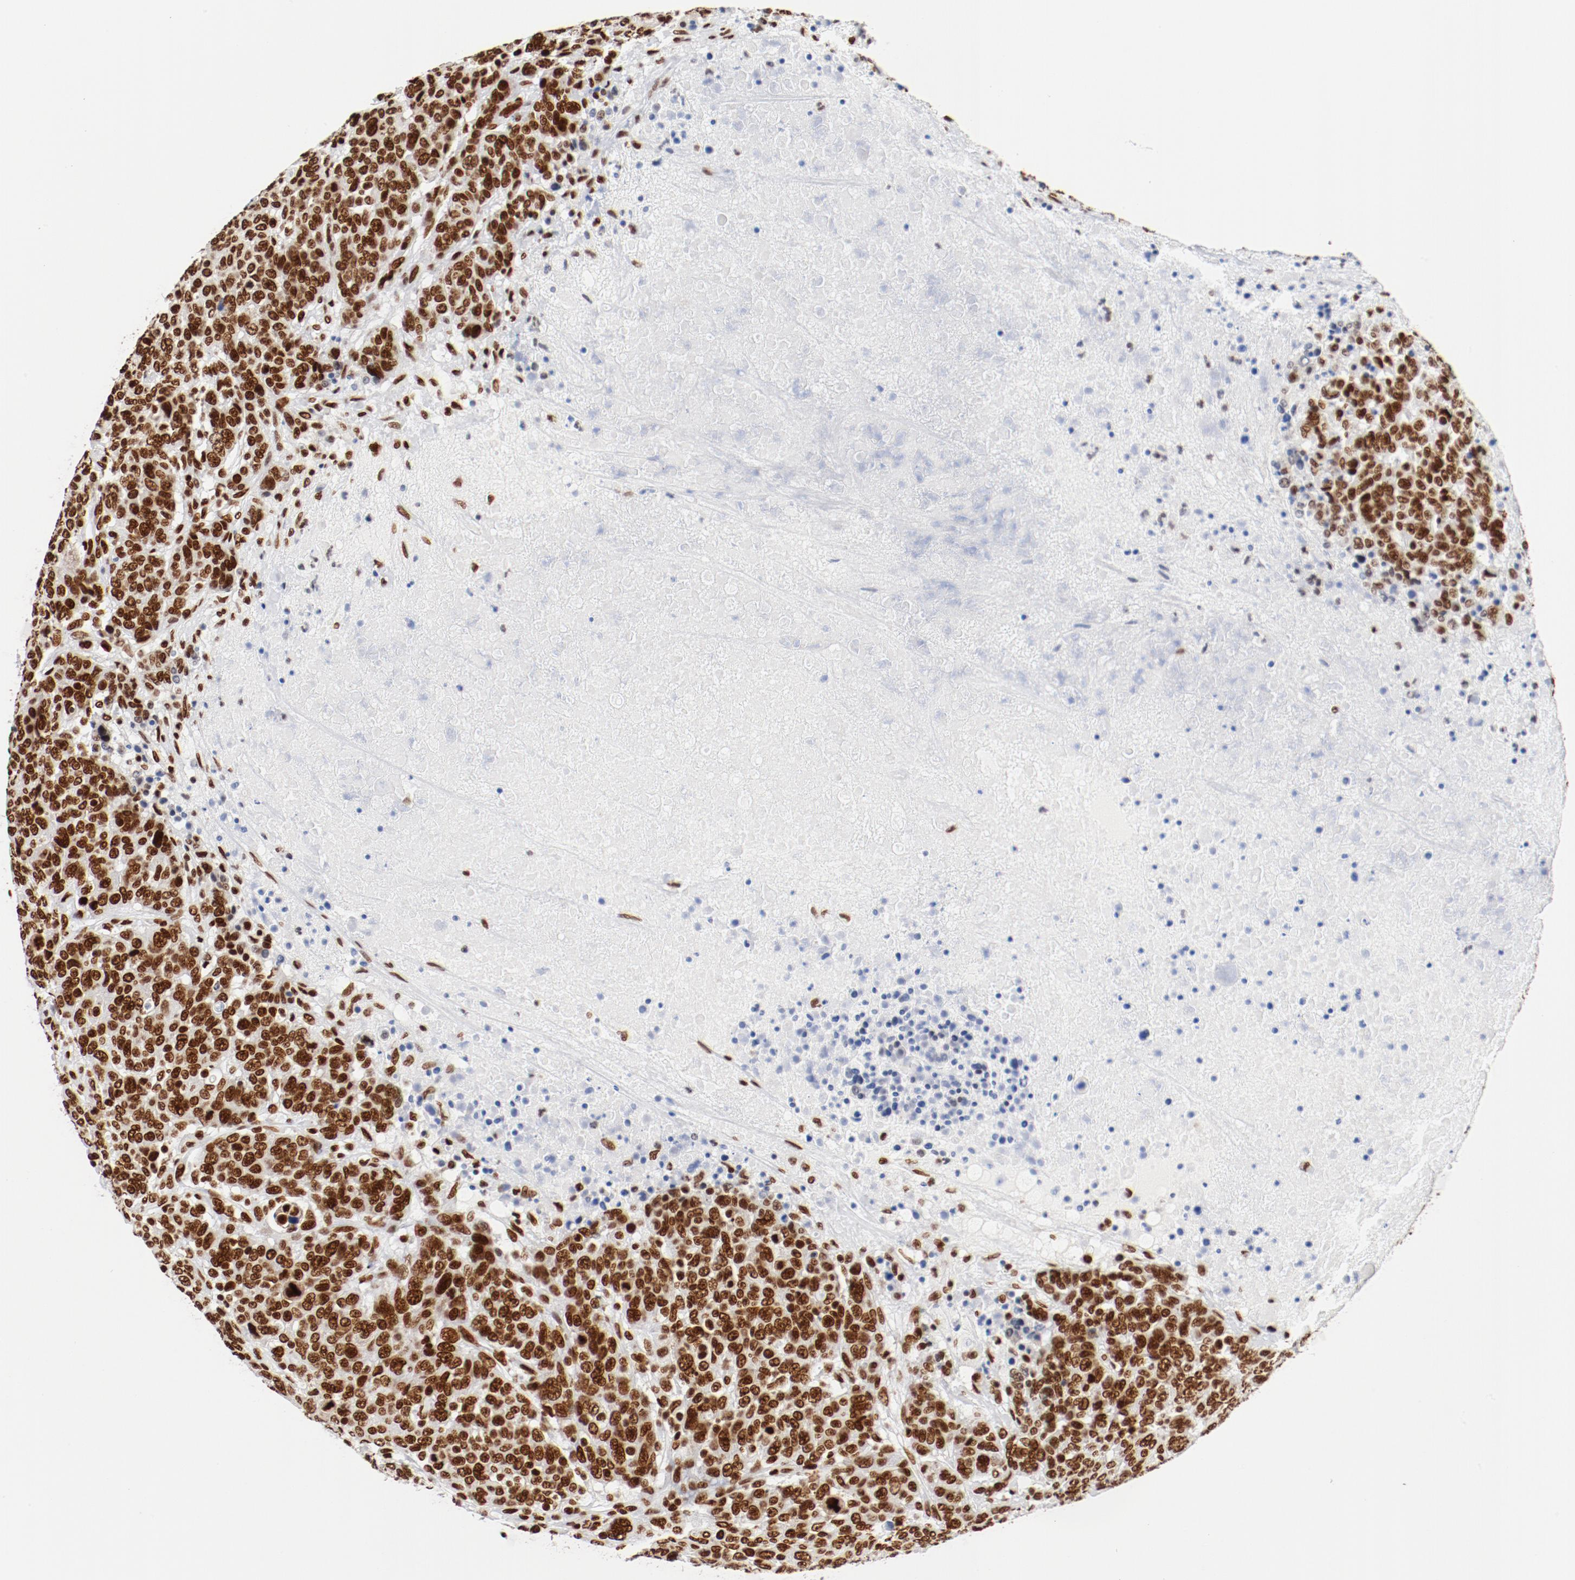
{"staining": {"intensity": "strong", "quantity": ">75%", "location": "nuclear"}, "tissue": "breast cancer", "cell_type": "Tumor cells", "image_type": "cancer", "snomed": [{"axis": "morphology", "description": "Duct carcinoma"}, {"axis": "topography", "description": "Breast"}], "caption": "A brown stain labels strong nuclear positivity of a protein in human breast intraductal carcinoma tumor cells.", "gene": "CTBP1", "patient": {"sex": "female", "age": 37}}